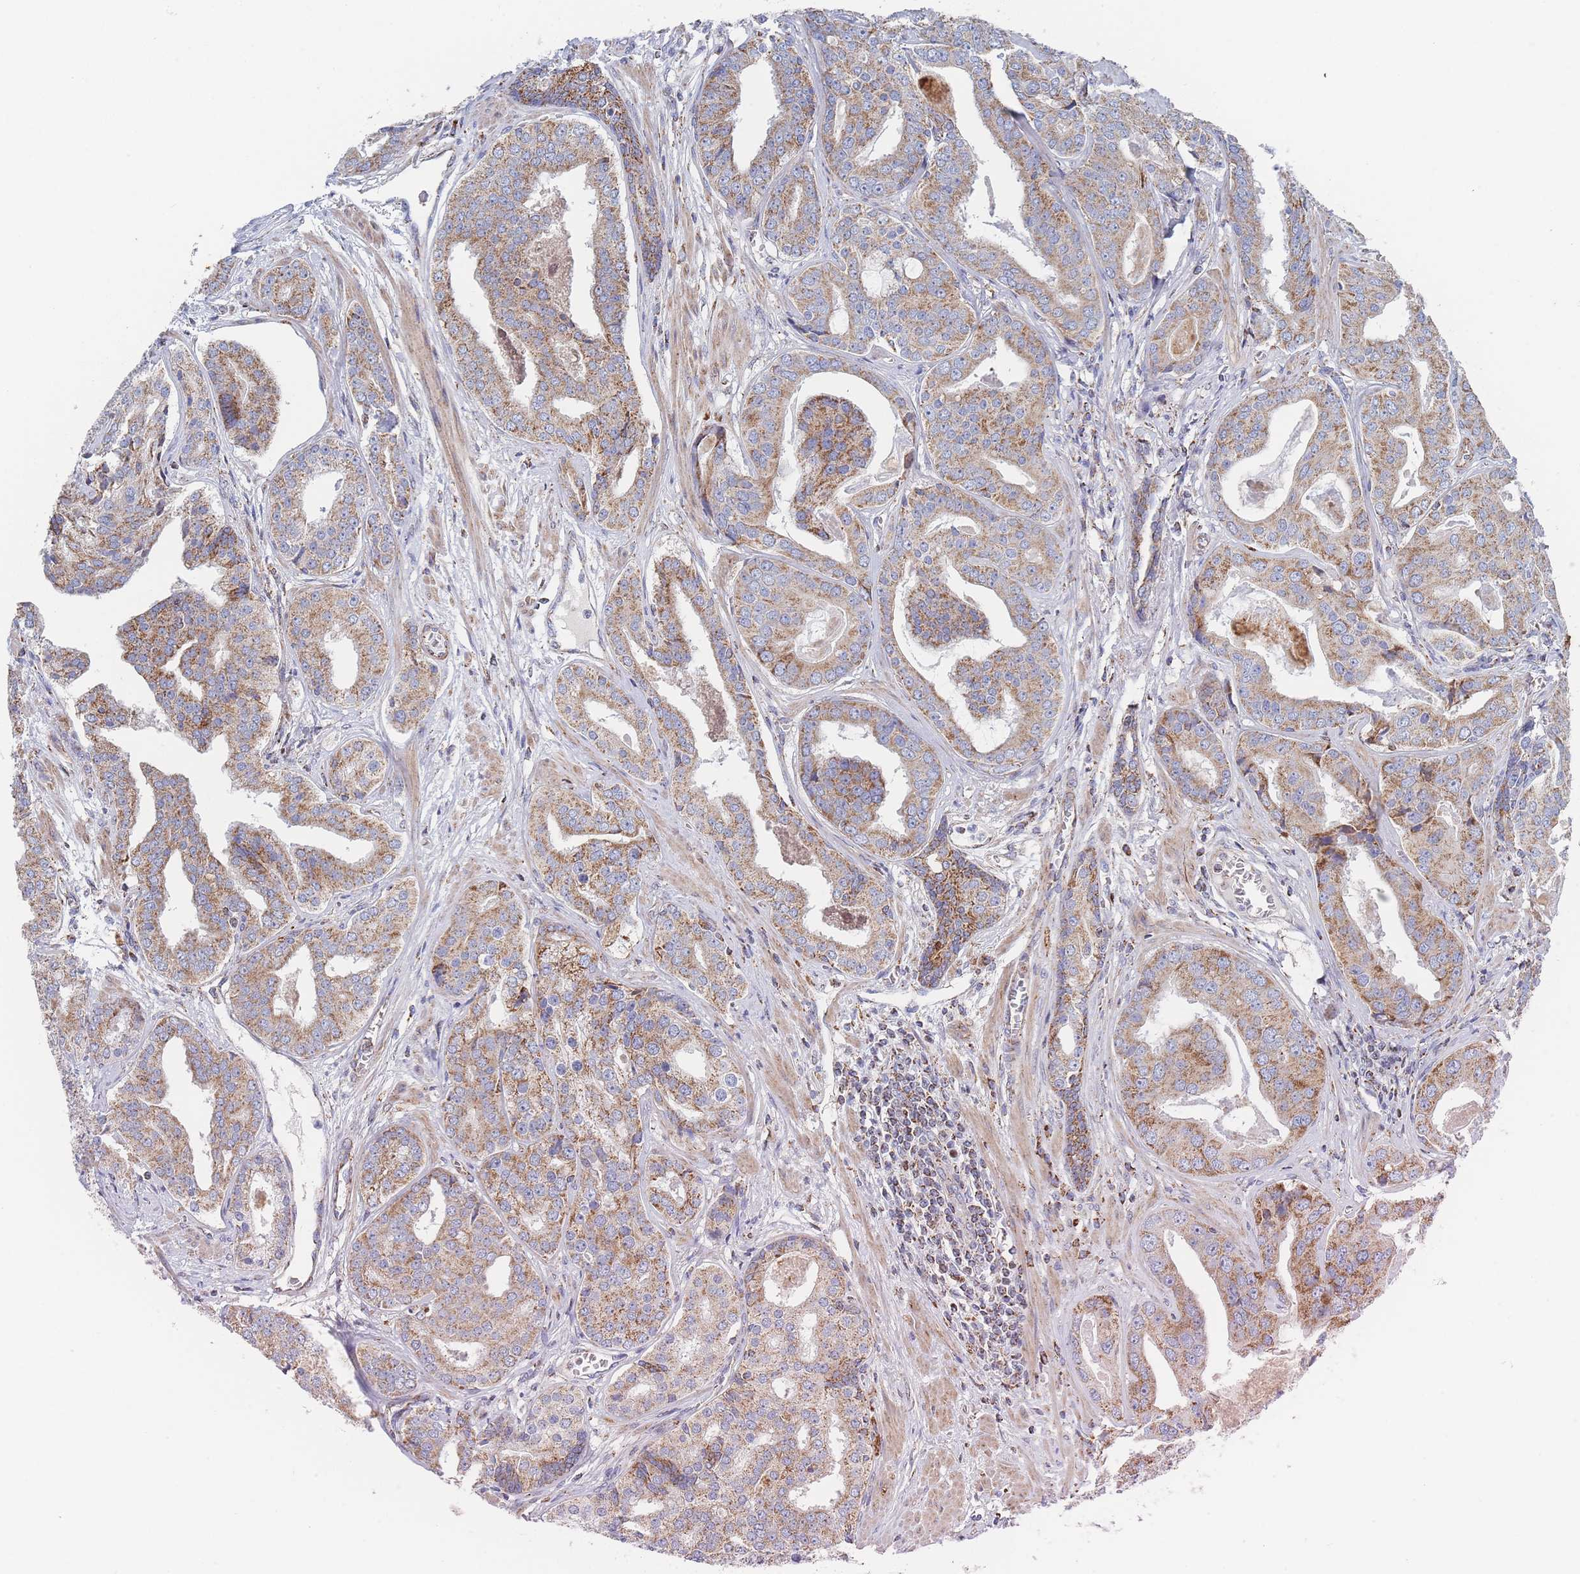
{"staining": {"intensity": "moderate", "quantity": ">75%", "location": "cytoplasmic/membranous"}, "tissue": "prostate cancer", "cell_type": "Tumor cells", "image_type": "cancer", "snomed": [{"axis": "morphology", "description": "Adenocarcinoma, High grade"}, {"axis": "topography", "description": "Prostate"}], "caption": "Protein expression analysis of high-grade adenocarcinoma (prostate) shows moderate cytoplasmic/membranous staining in about >75% of tumor cells.", "gene": "IKZF4", "patient": {"sex": "male", "age": 71}}